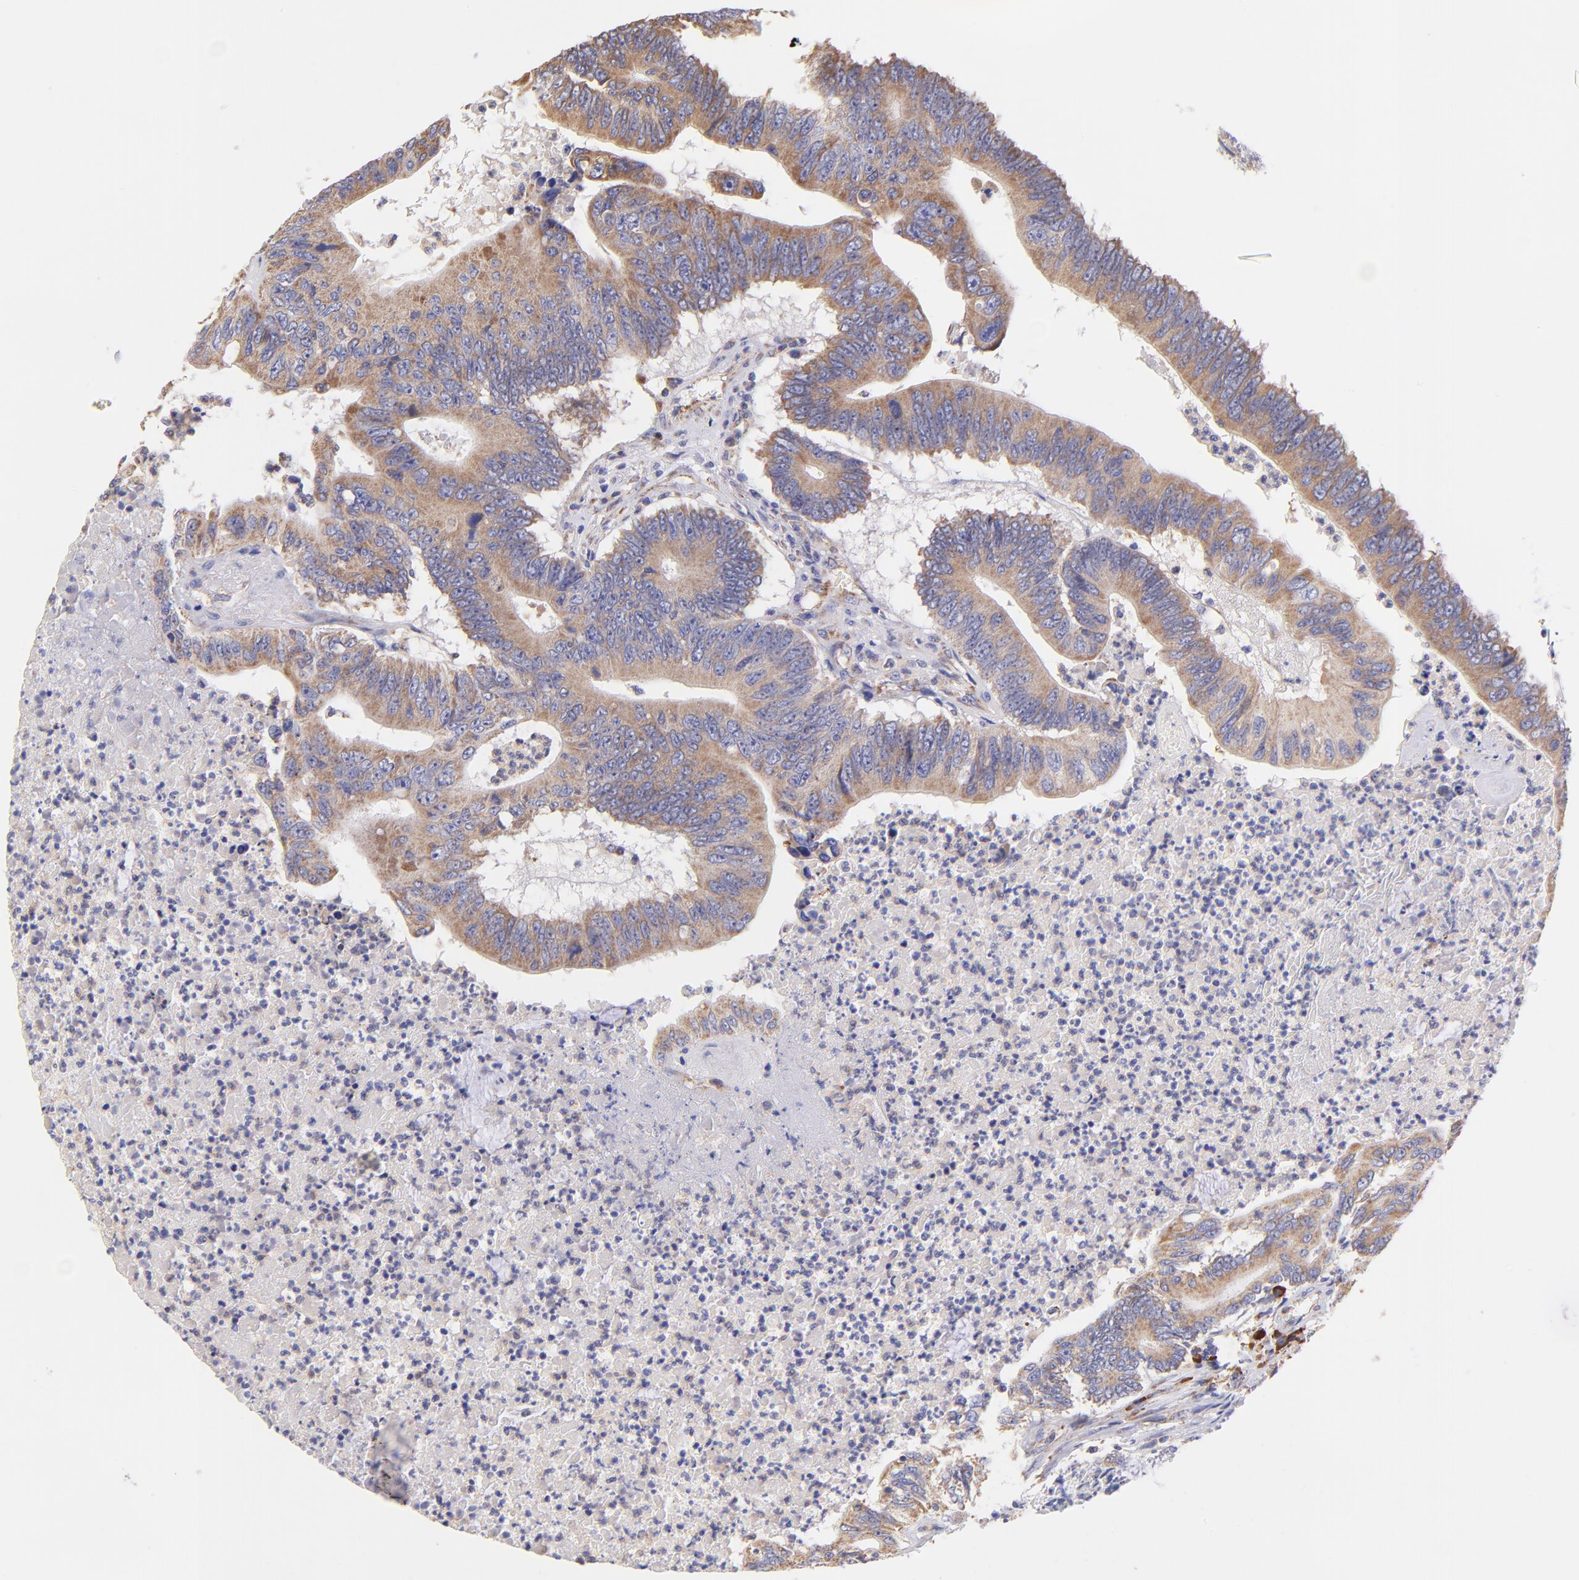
{"staining": {"intensity": "weak", "quantity": ">75%", "location": "cytoplasmic/membranous"}, "tissue": "colorectal cancer", "cell_type": "Tumor cells", "image_type": "cancer", "snomed": [{"axis": "morphology", "description": "Adenocarcinoma, NOS"}, {"axis": "topography", "description": "Colon"}], "caption": "Protein staining of colorectal cancer tissue displays weak cytoplasmic/membranous staining in about >75% of tumor cells.", "gene": "PREX1", "patient": {"sex": "male", "age": 65}}